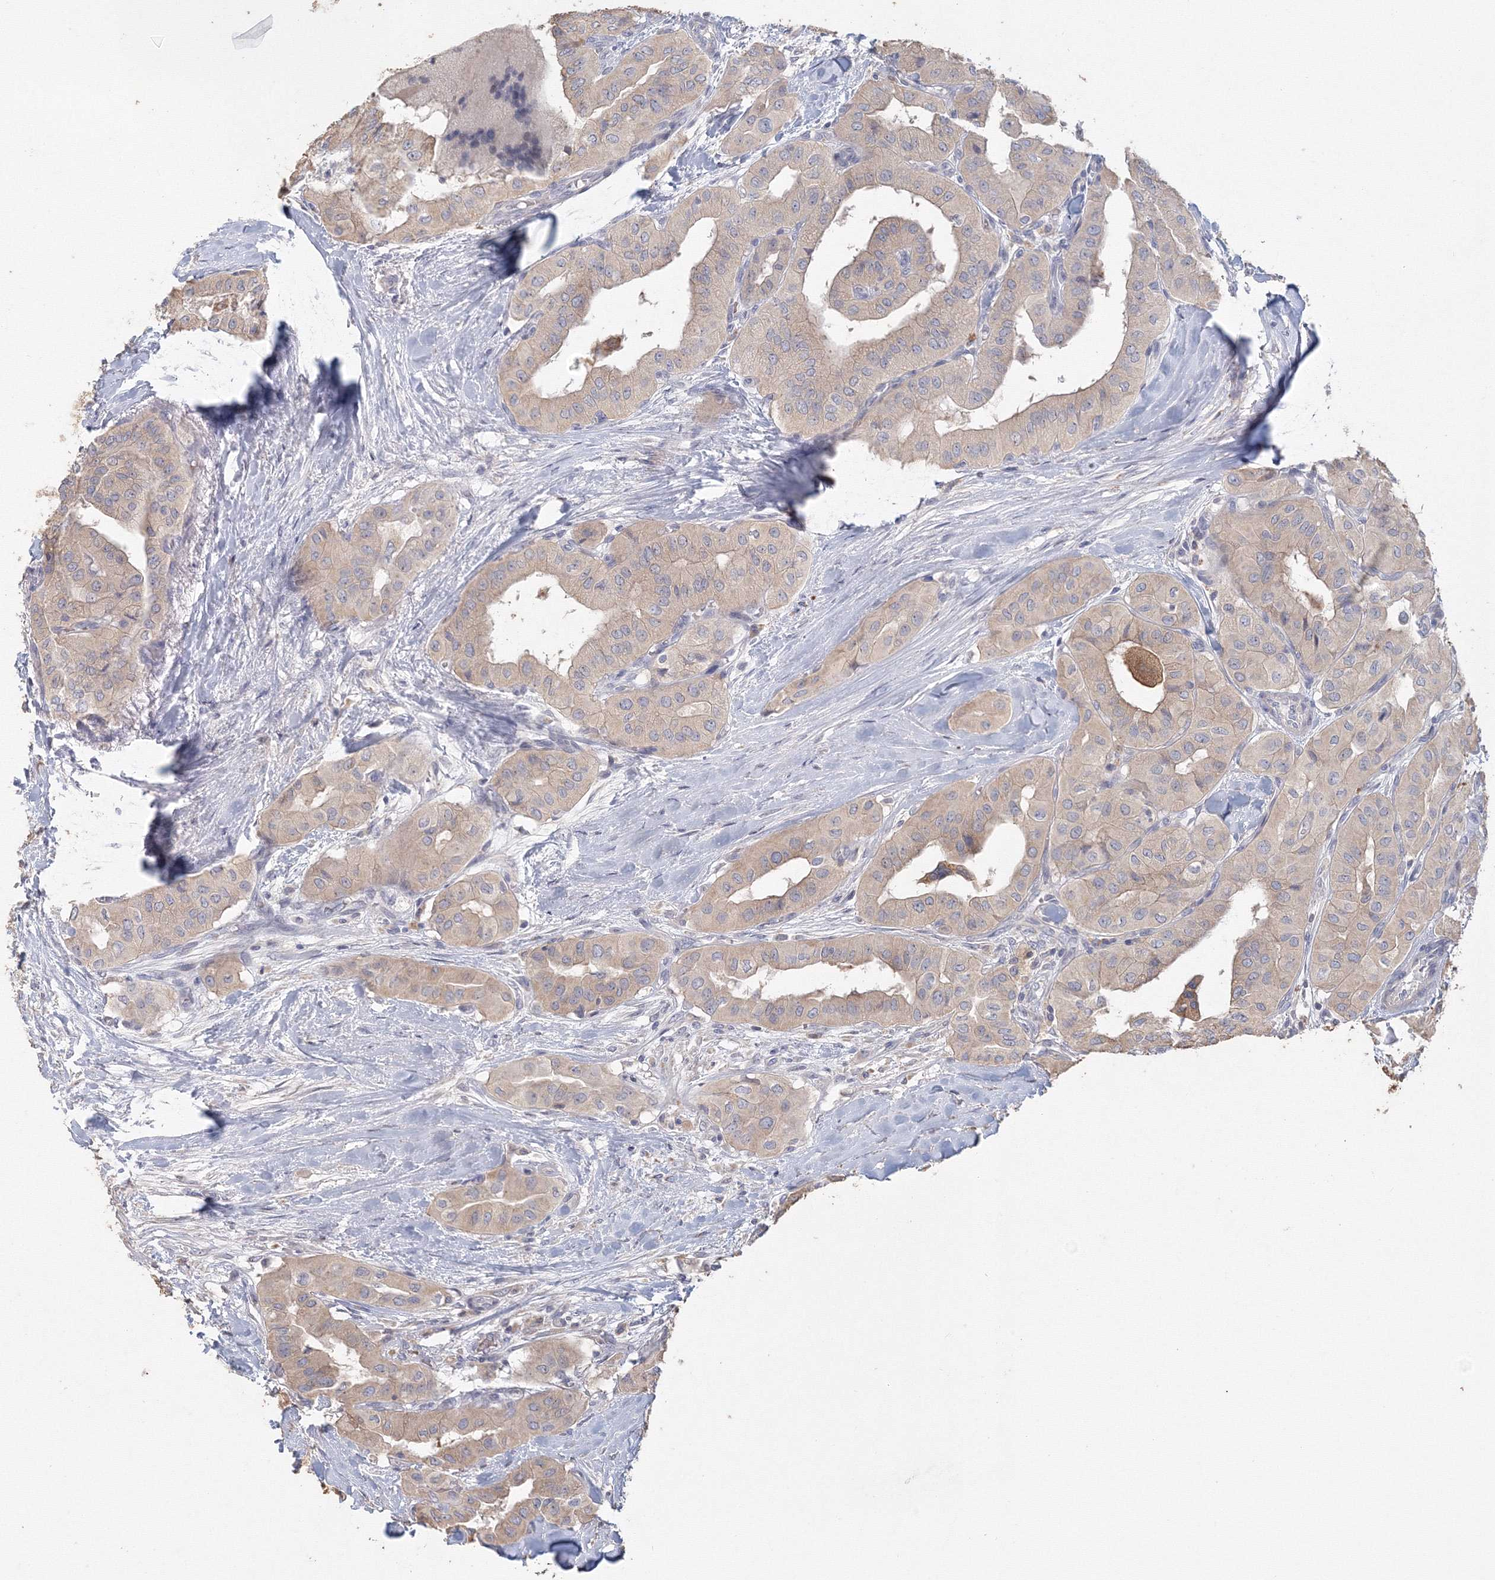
{"staining": {"intensity": "weak", "quantity": ">75%", "location": "cytoplasmic/membranous"}, "tissue": "thyroid cancer", "cell_type": "Tumor cells", "image_type": "cancer", "snomed": [{"axis": "morphology", "description": "Papillary adenocarcinoma, NOS"}, {"axis": "topography", "description": "Thyroid gland"}], "caption": "An immunohistochemistry (IHC) micrograph of neoplastic tissue is shown. Protein staining in brown labels weak cytoplasmic/membranous positivity in thyroid cancer (papillary adenocarcinoma) within tumor cells.", "gene": "TACC2", "patient": {"sex": "female", "age": 59}}